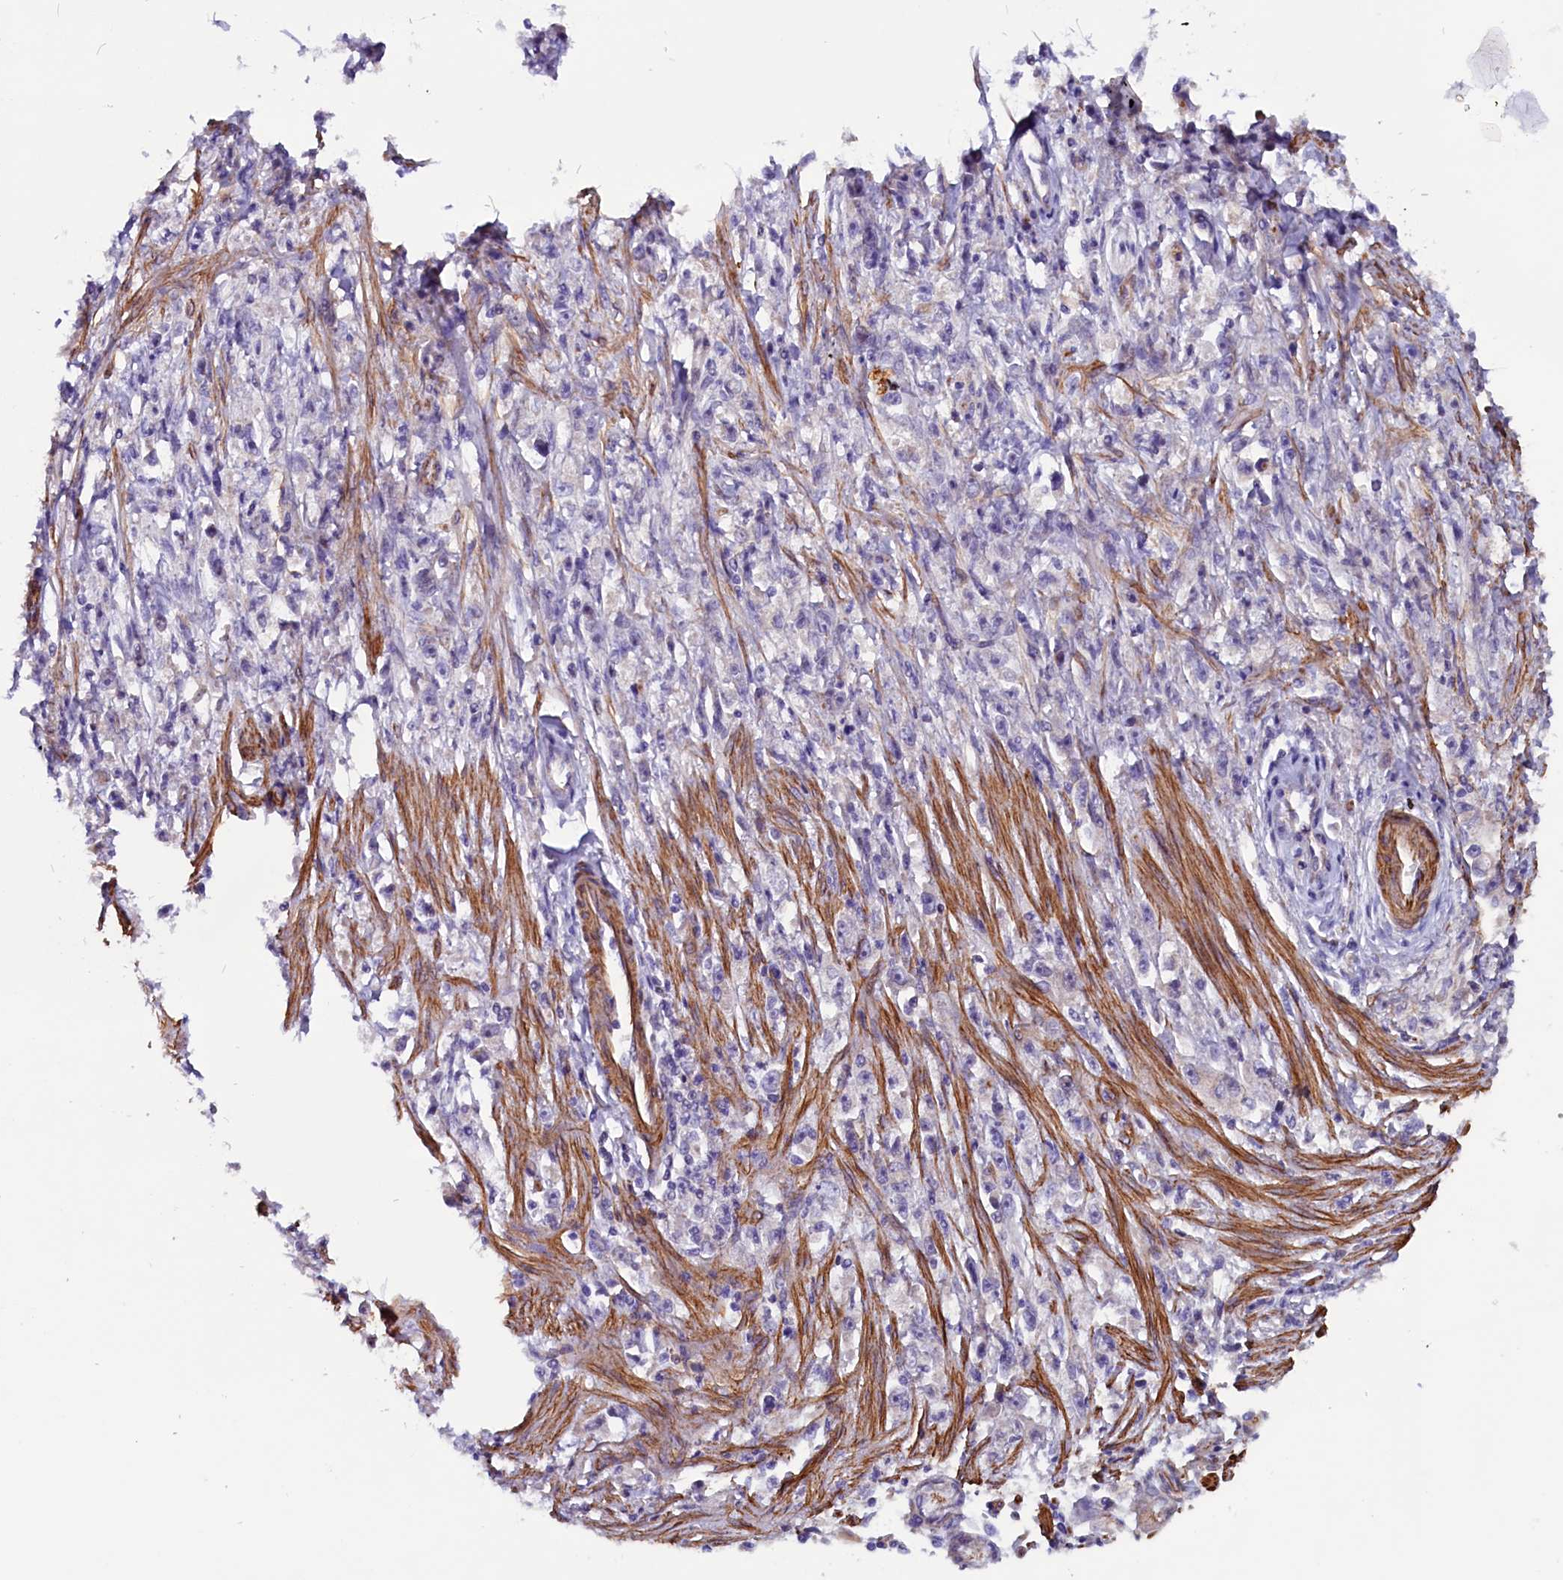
{"staining": {"intensity": "negative", "quantity": "none", "location": "none"}, "tissue": "stomach cancer", "cell_type": "Tumor cells", "image_type": "cancer", "snomed": [{"axis": "morphology", "description": "Adenocarcinoma, NOS"}, {"axis": "topography", "description": "Stomach"}], "caption": "Stomach cancer was stained to show a protein in brown. There is no significant expression in tumor cells.", "gene": "ZNF749", "patient": {"sex": "female", "age": 59}}